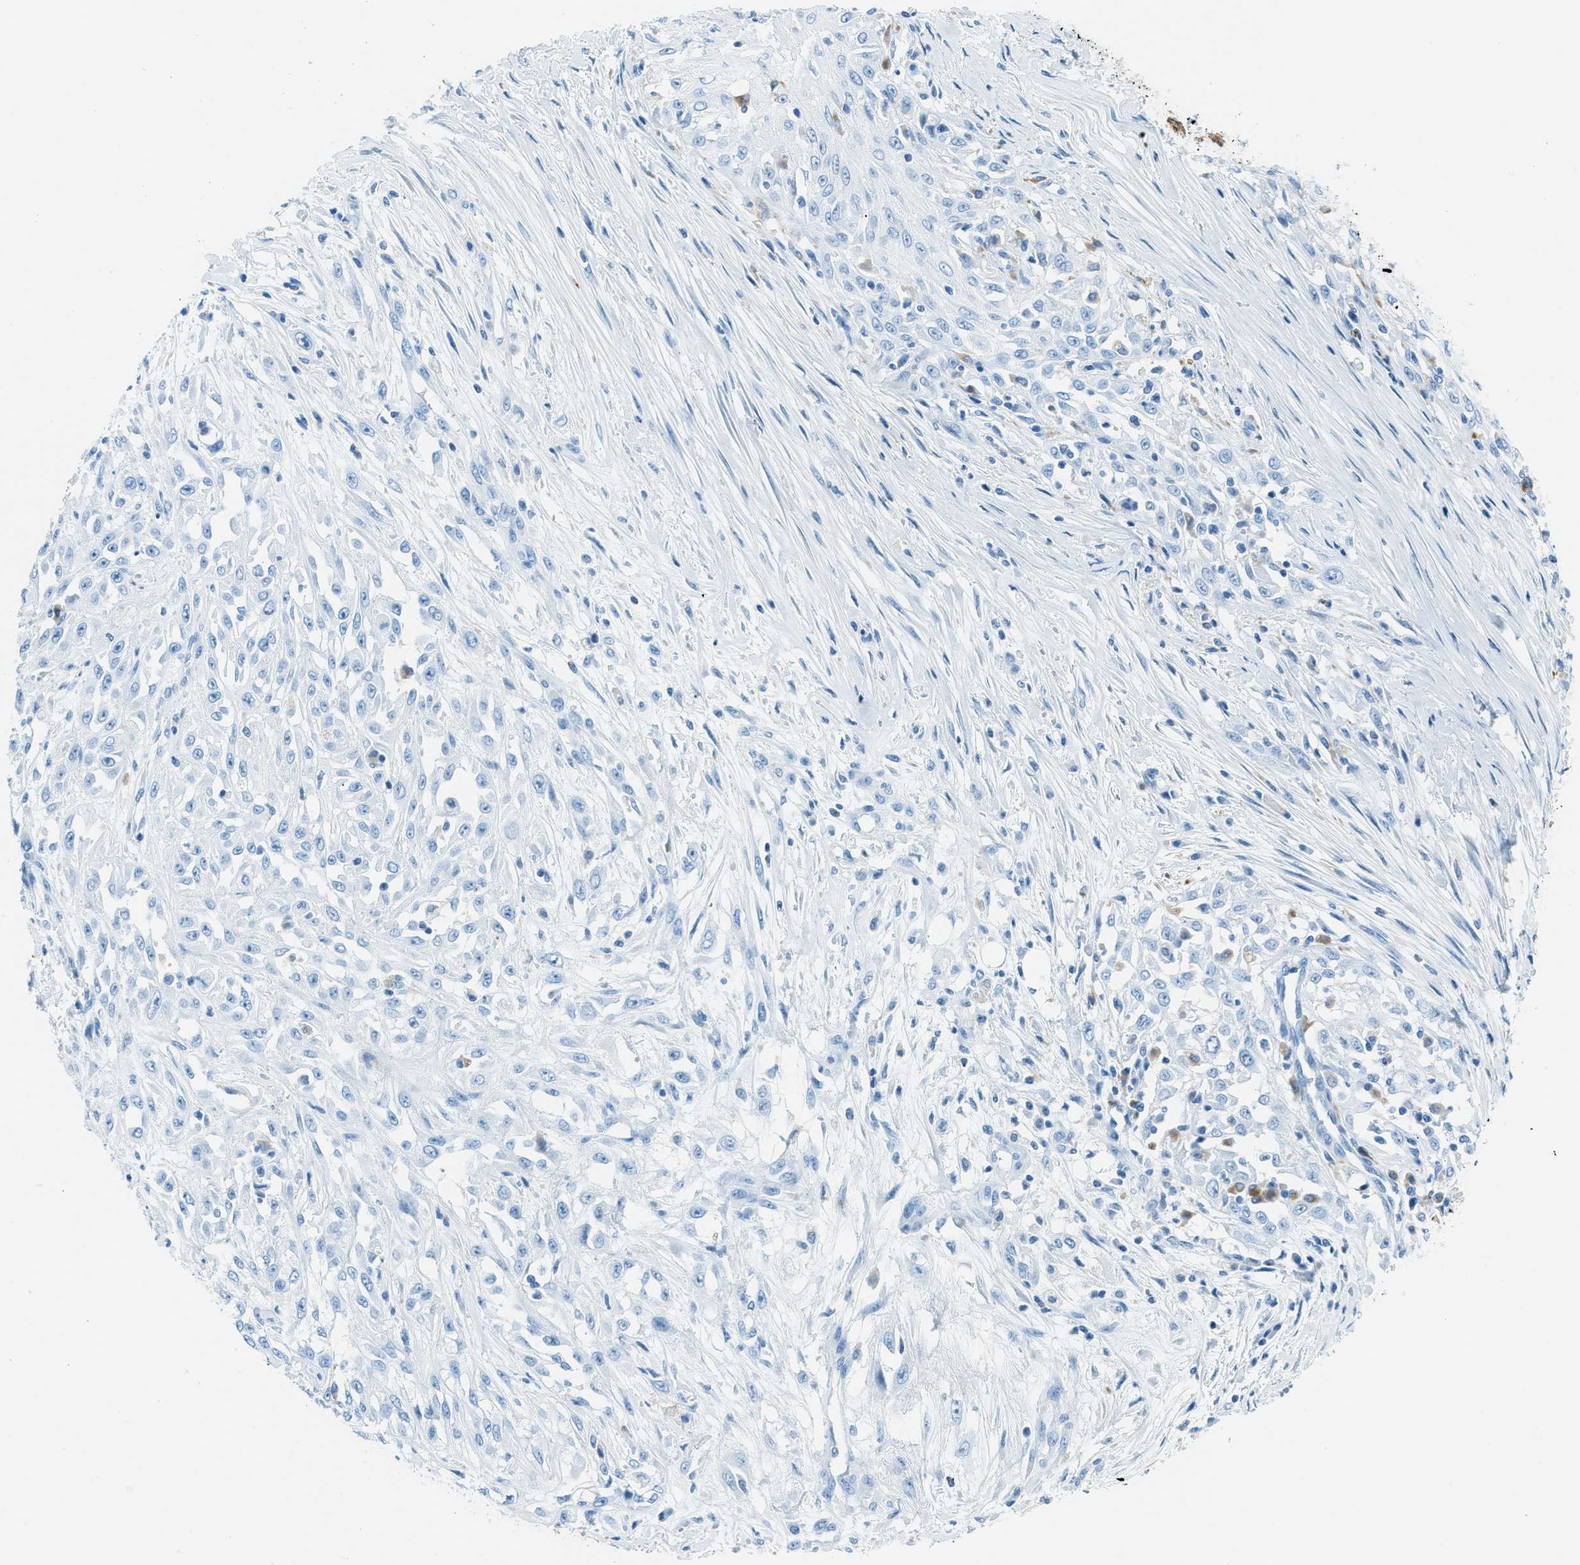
{"staining": {"intensity": "negative", "quantity": "none", "location": "none"}, "tissue": "skin cancer", "cell_type": "Tumor cells", "image_type": "cancer", "snomed": [{"axis": "morphology", "description": "Squamous cell carcinoma, NOS"}, {"axis": "morphology", "description": "Squamous cell carcinoma, metastatic, NOS"}, {"axis": "topography", "description": "Skin"}, {"axis": "topography", "description": "Lymph node"}], "caption": "High magnification brightfield microscopy of skin cancer stained with DAB (3,3'-diaminobenzidine) (brown) and counterstained with hematoxylin (blue): tumor cells show no significant positivity.", "gene": "C21orf62", "patient": {"sex": "male", "age": 75}}